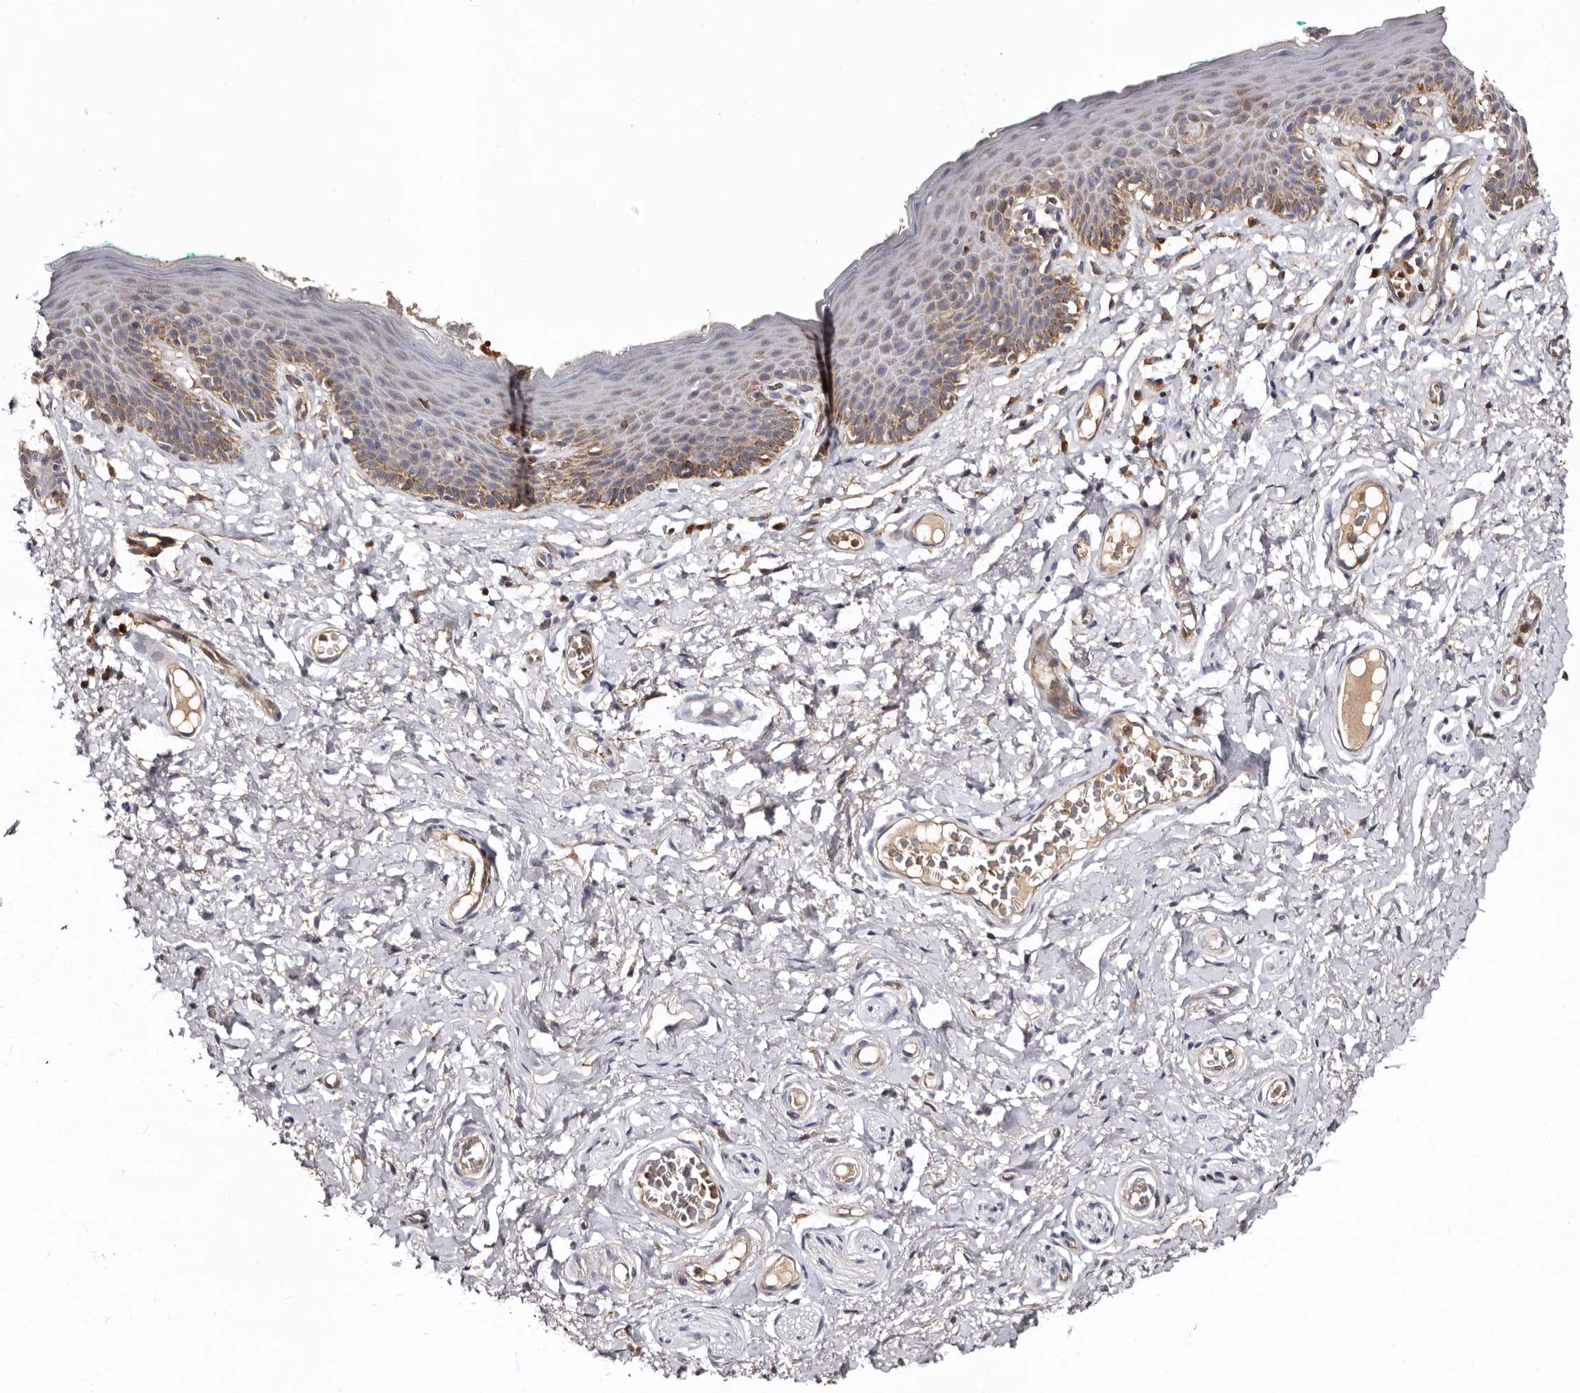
{"staining": {"intensity": "moderate", "quantity": "25%-75%", "location": "cytoplasmic/membranous"}, "tissue": "skin", "cell_type": "Epidermal cells", "image_type": "normal", "snomed": [{"axis": "morphology", "description": "Normal tissue, NOS"}, {"axis": "topography", "description": "Vulva"}], "caption": "Skin stained for a protein (brown) shows moderate cytoplasmic/membranous positive staining in approximately 25%-75% of epidermal cells.", "gene": "BAX", "patient": {"sex": "female", "age": 66}}